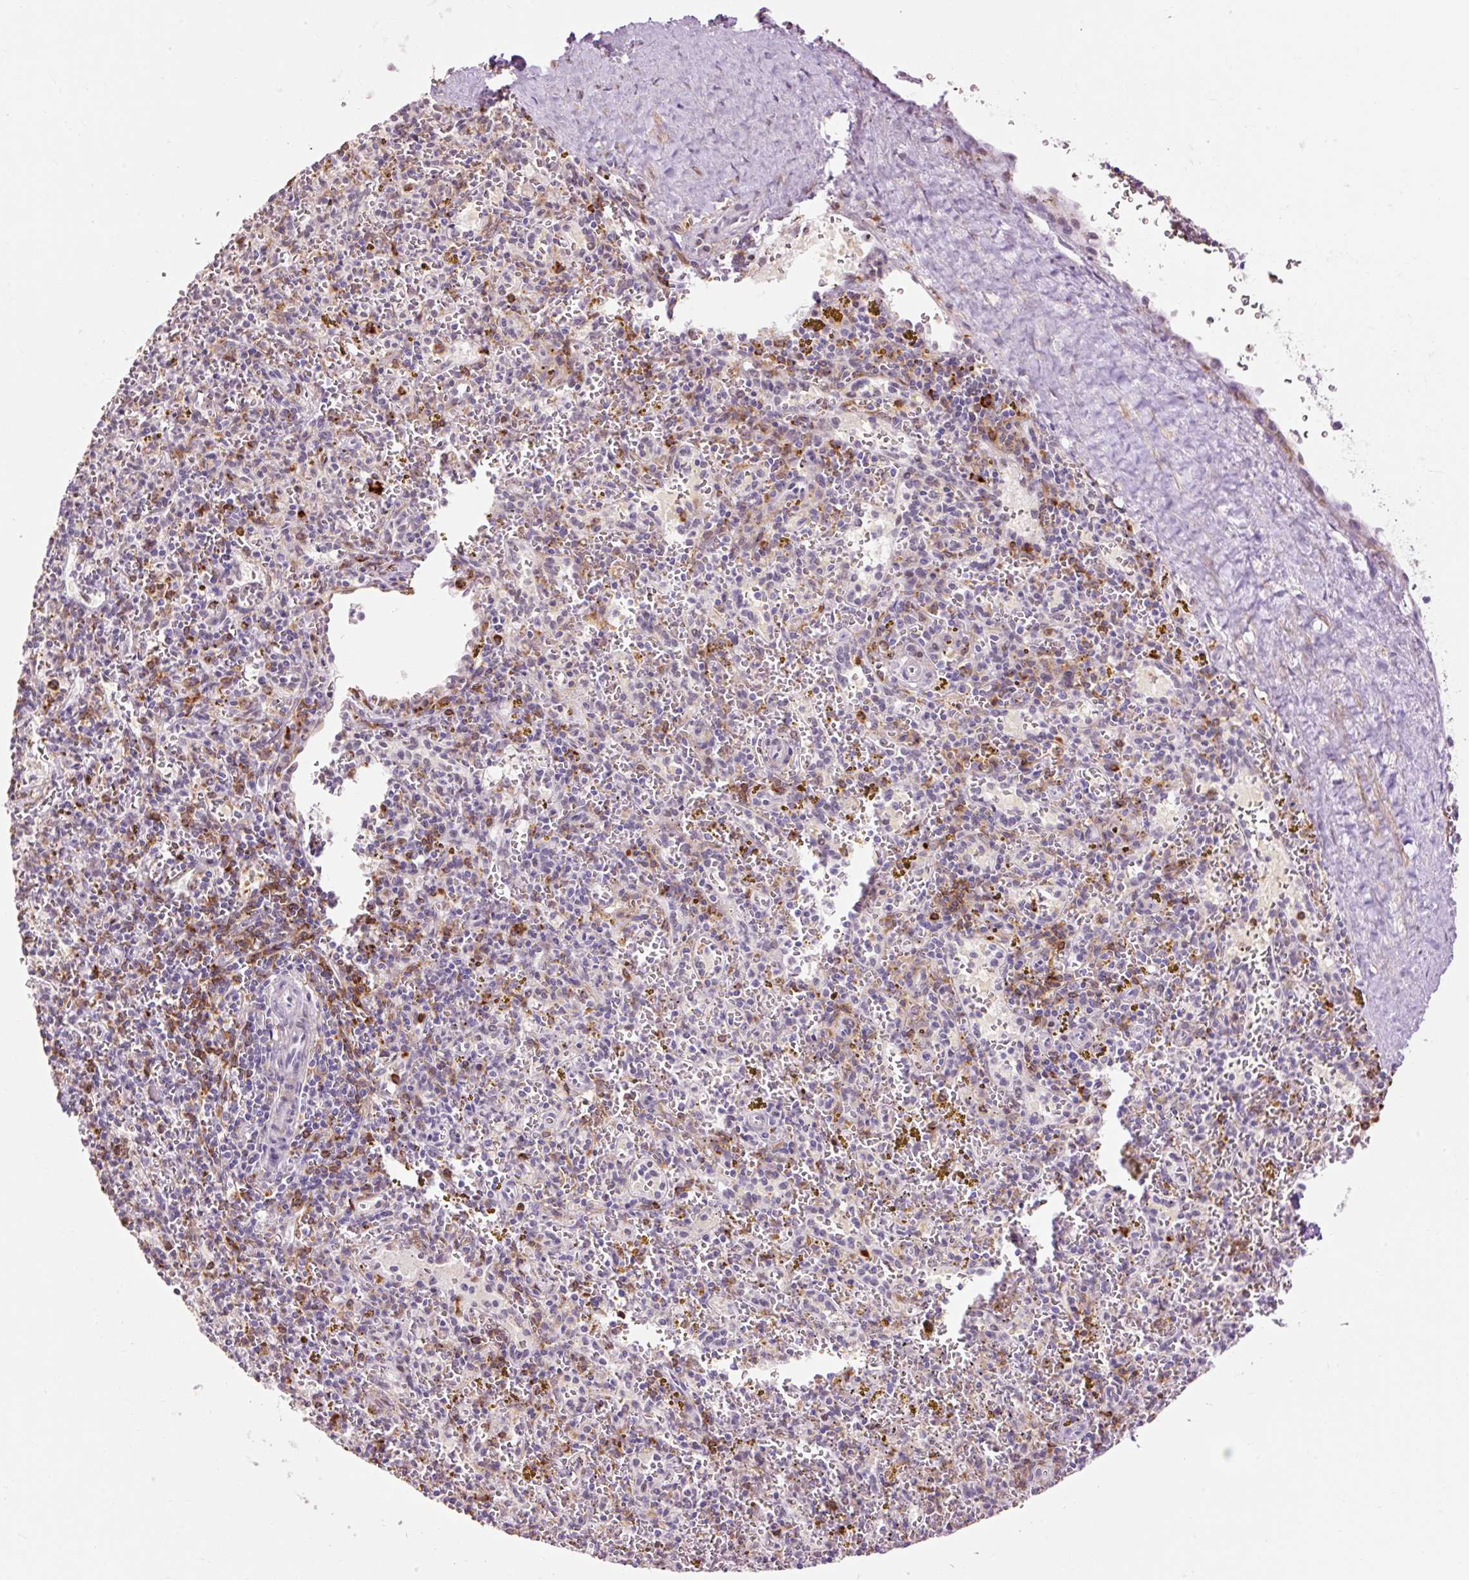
{"staining": {"intensity": "negative", "quantity": "none", "location": "none"}, "tissue": "spleen", "cell_type": "Cells in red pulp", "image_type": "normal", "snomed": [{"axis": "morphology", "description": "Normal tissue, NOS"}, {"axis": "topography", "description": "Spleen"}], "caption": "Micrograph shows no significant protein positivity in cells in red pulp of normal spleen. (Brightfield microscopy of DAB IHC at high magnification).", "gene": "LY86", "patient": {"sex": "male", "age": 57}}